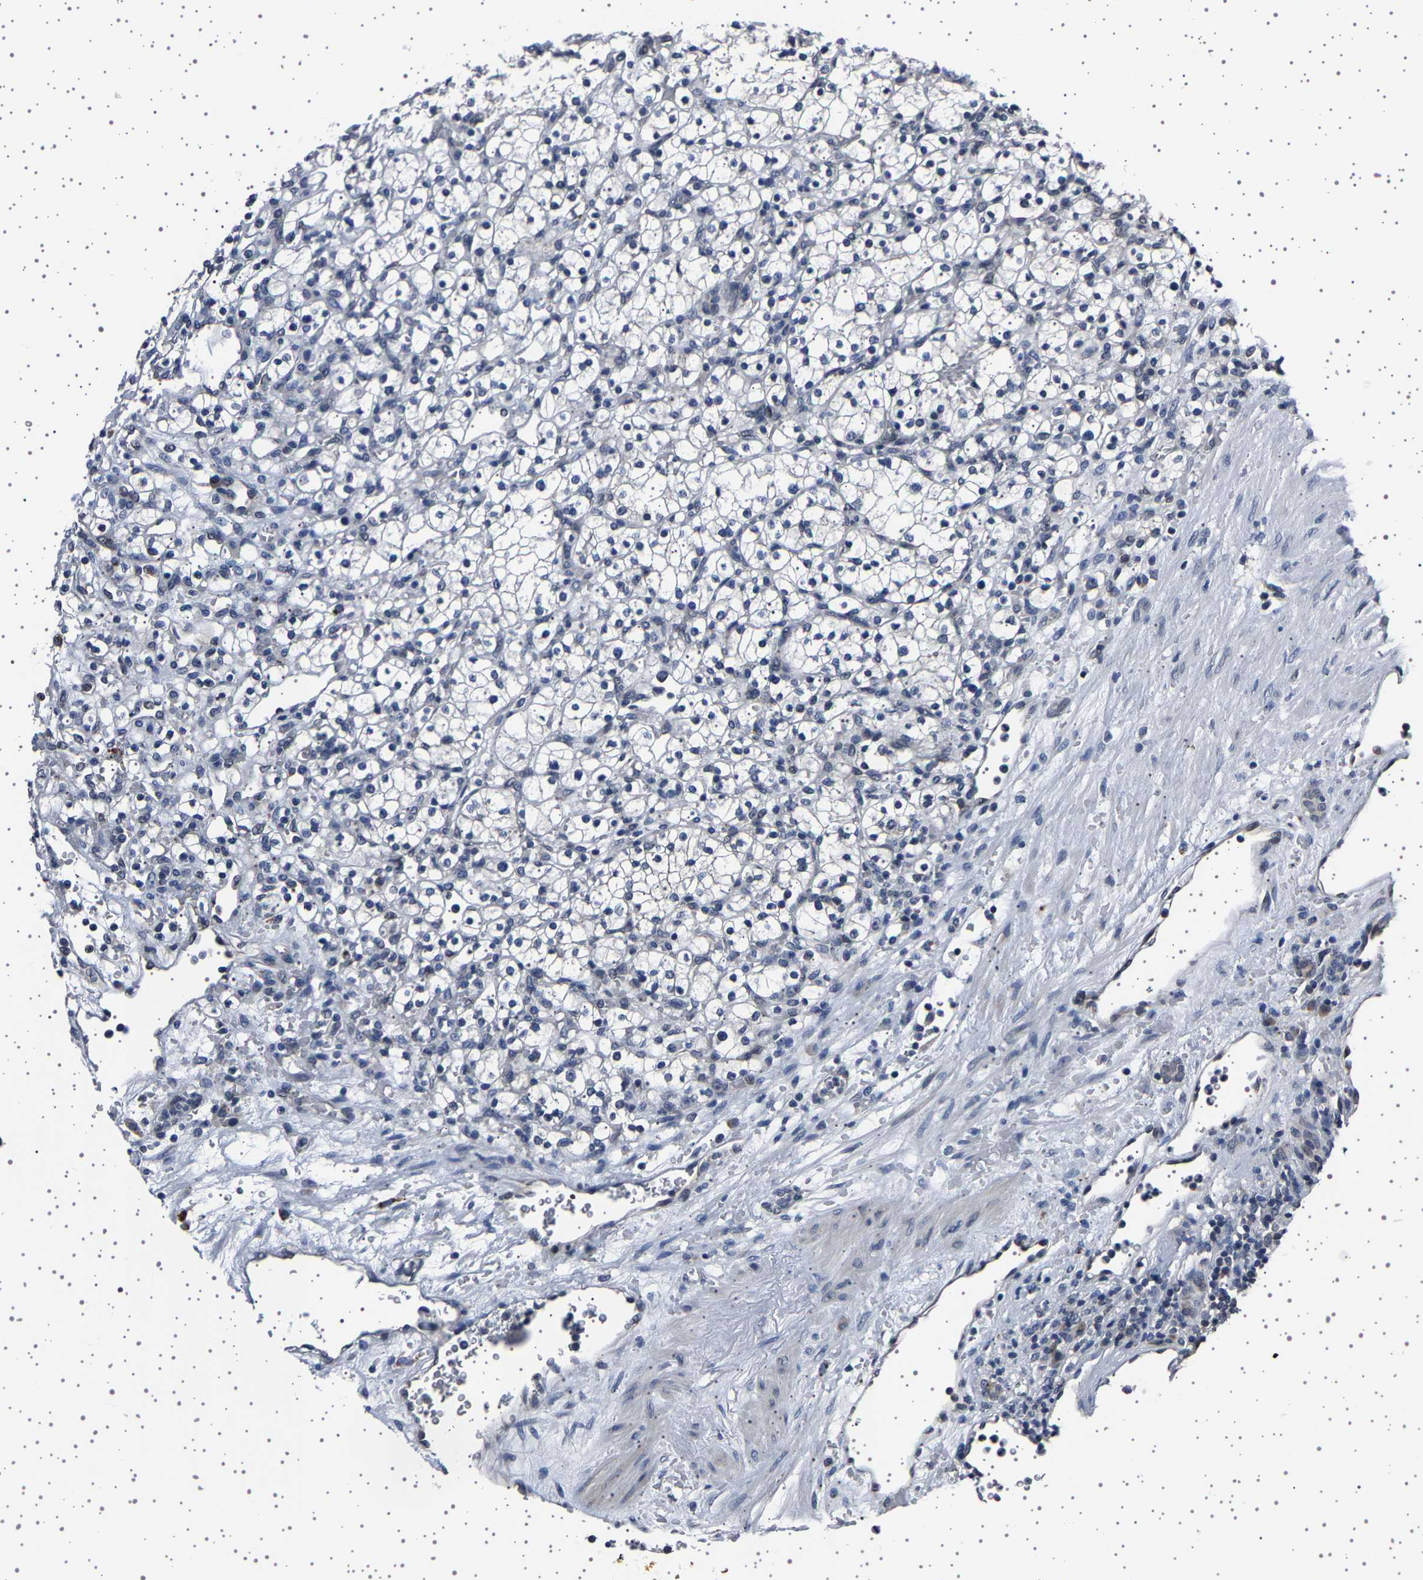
{"staining": {"intensity": "negative", "quantity": "none", "location": "none"}, "tissue": "renal cancer", "cell_type": "Tumor cells", "image_type": "cancer", "snomed": [{"axis": "morphology", "description": "Normal tissue, NOS"}, {"axis": "morphology", "description": "Adenocarcinoma, NOS"}, {"axis": "topography", "description": "Kidney"}], "caption": "This is an IHC image of adenocarcinoma (renal). There is no staining in tumor cells.", "gene": "IL10RB", "patient": {"sex": "female", "age": 55}}